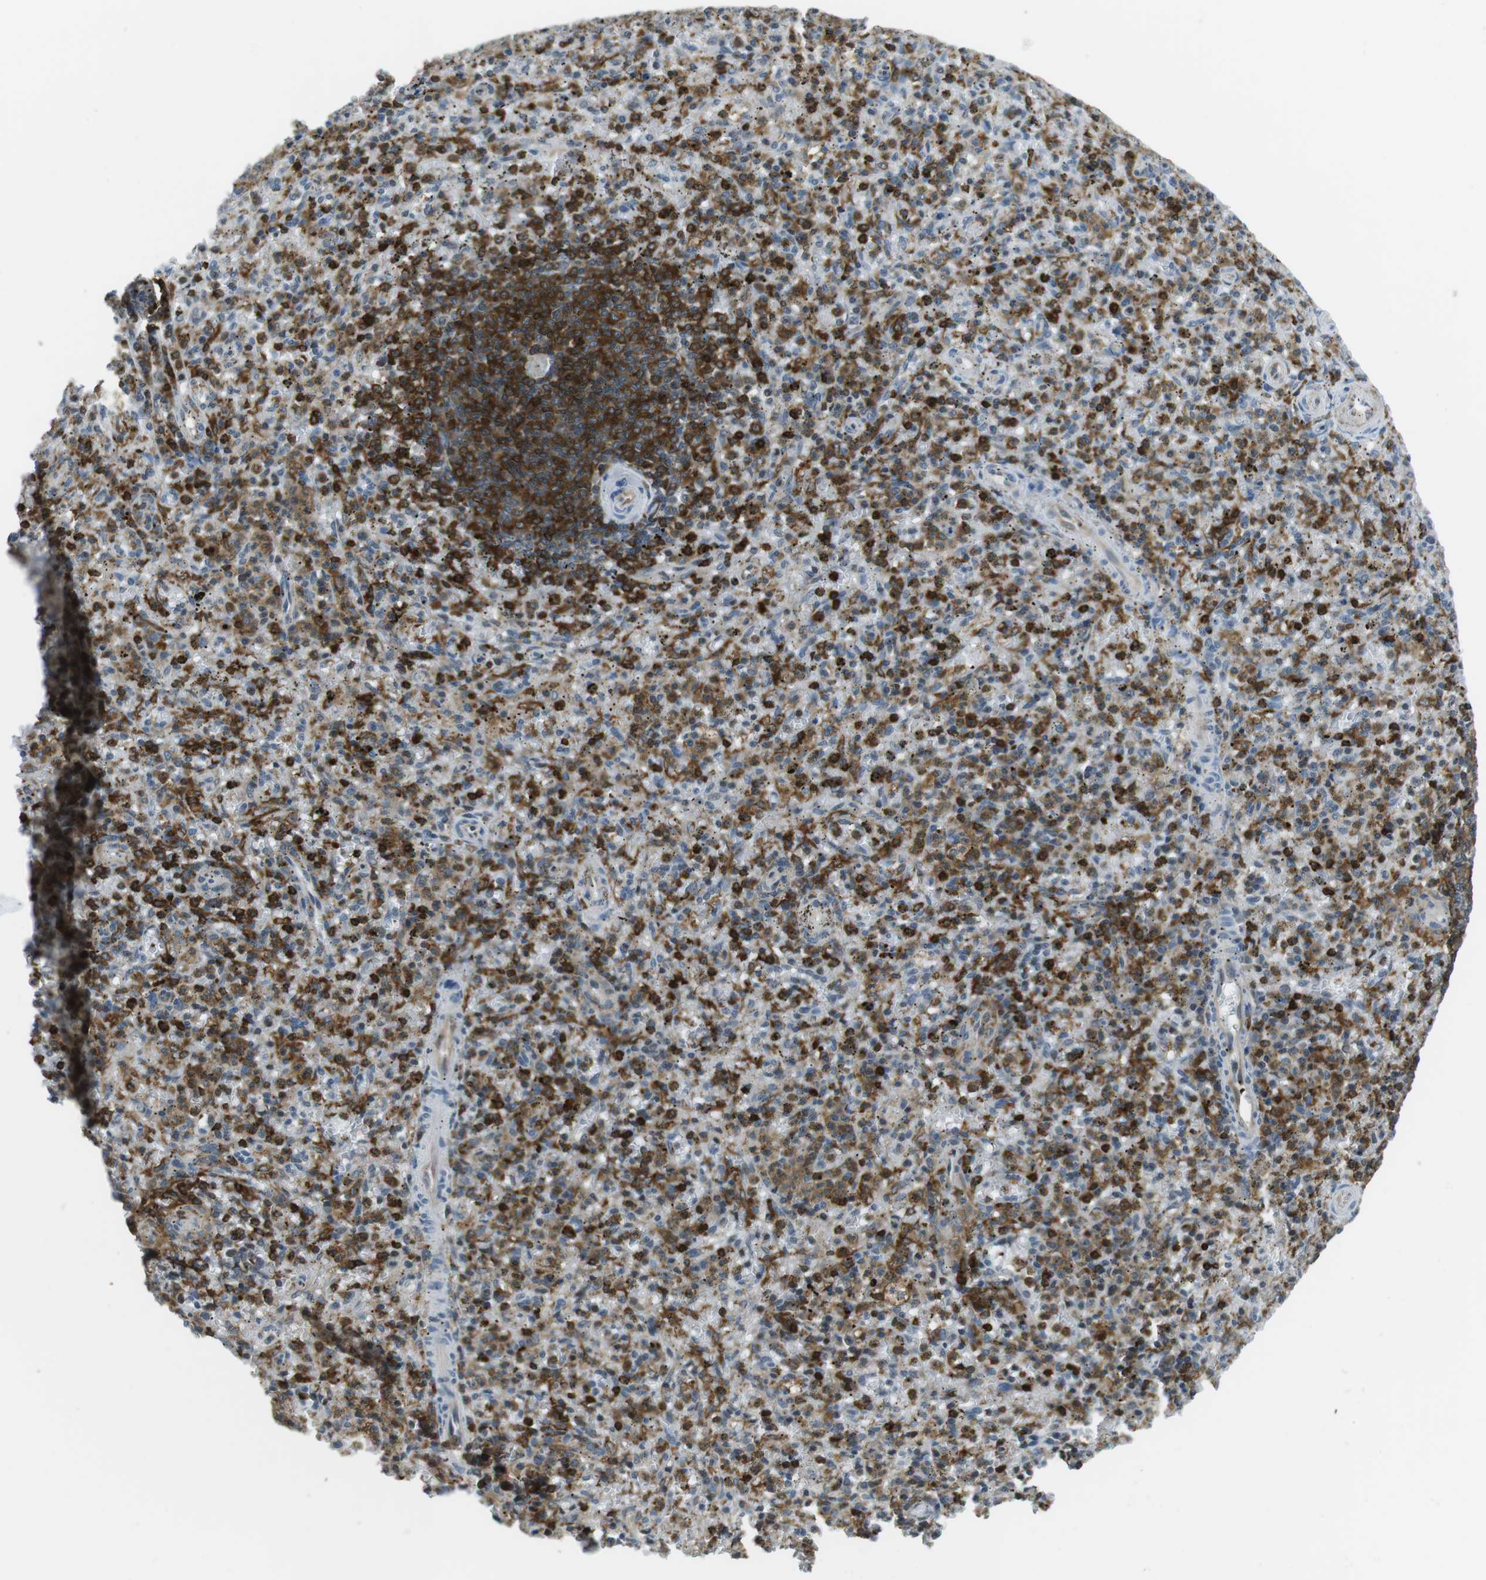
{"staining": {"intensity": "strong", "quantity": "25%-75%", "location": "cytoplasmic/membranous"}, "tissue": "spleen", "cell_type": "Cells in red pulp", "image_type": "normal", "snomed": [{"axis": "morphology", "description": "Normal tissue, NOS"}, {"axis": "topography", "description": "Spleen"}], "caption": "Protein staining of unremarkable spleen reveals strong cytoplasmic/membranous positivity in approximately 25%-75% of cells in red pulp.", "gene": "STK10", "patient": {"sex": "male", "age": 72}}